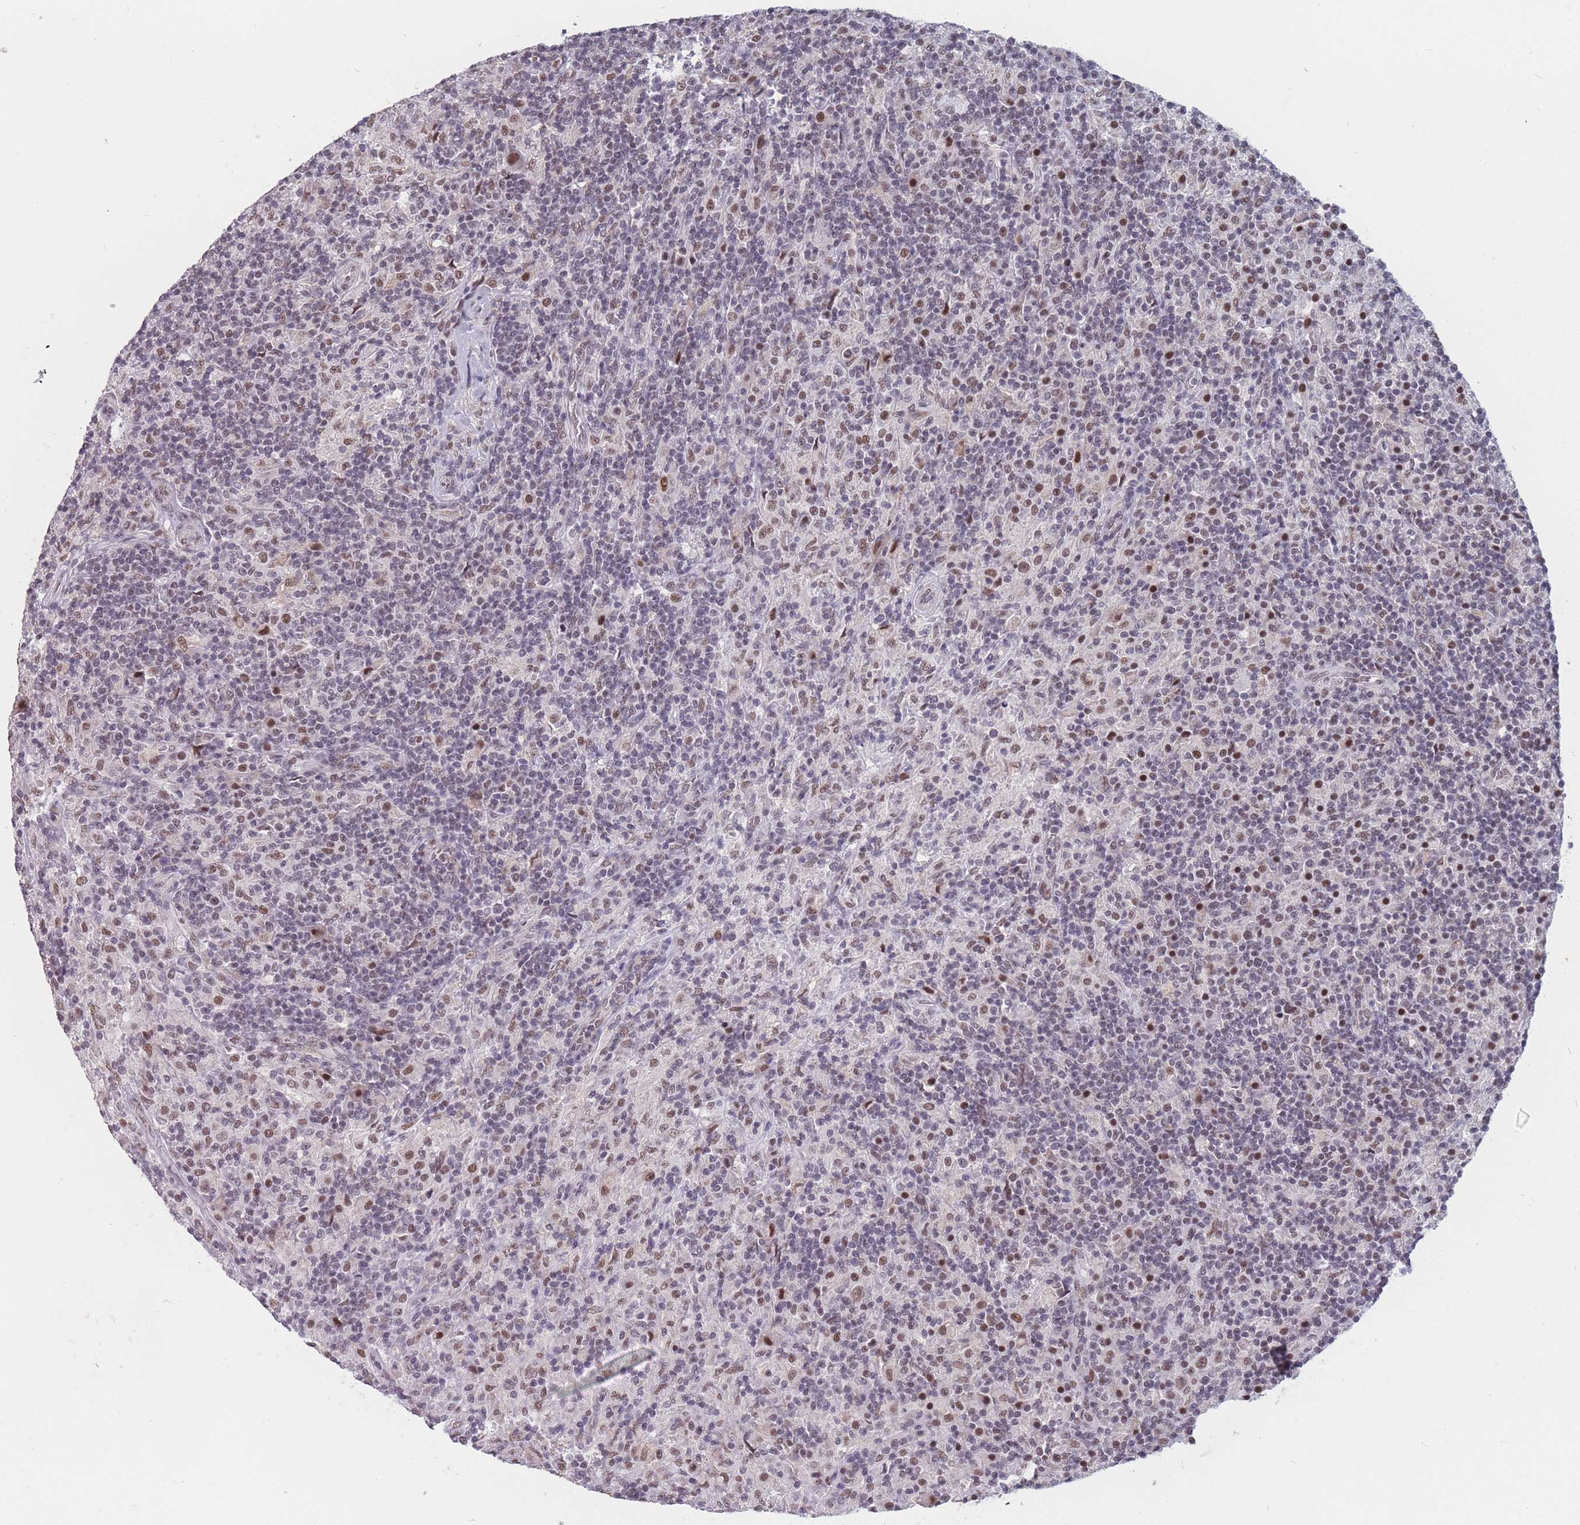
{"staining": {"intensity": "moderate", "quantity": "25%-75%", "location": "nuclear"}, "tissue": "lymphoma", "cell_type": "Tumor cells", "image_type": "cancer", "snomed": [{"axis": "morphology", "description": "Hodgkin's disease, NOS"}, {"axis": "topography", "description": "Lymph node"}], "caption": "Tumor cells show moderate nuclear expression in approximately 25%-75% of cells in lymphoma.", "gene": "SNRPA1", "patient": {"sex": "male", "age": 70}}